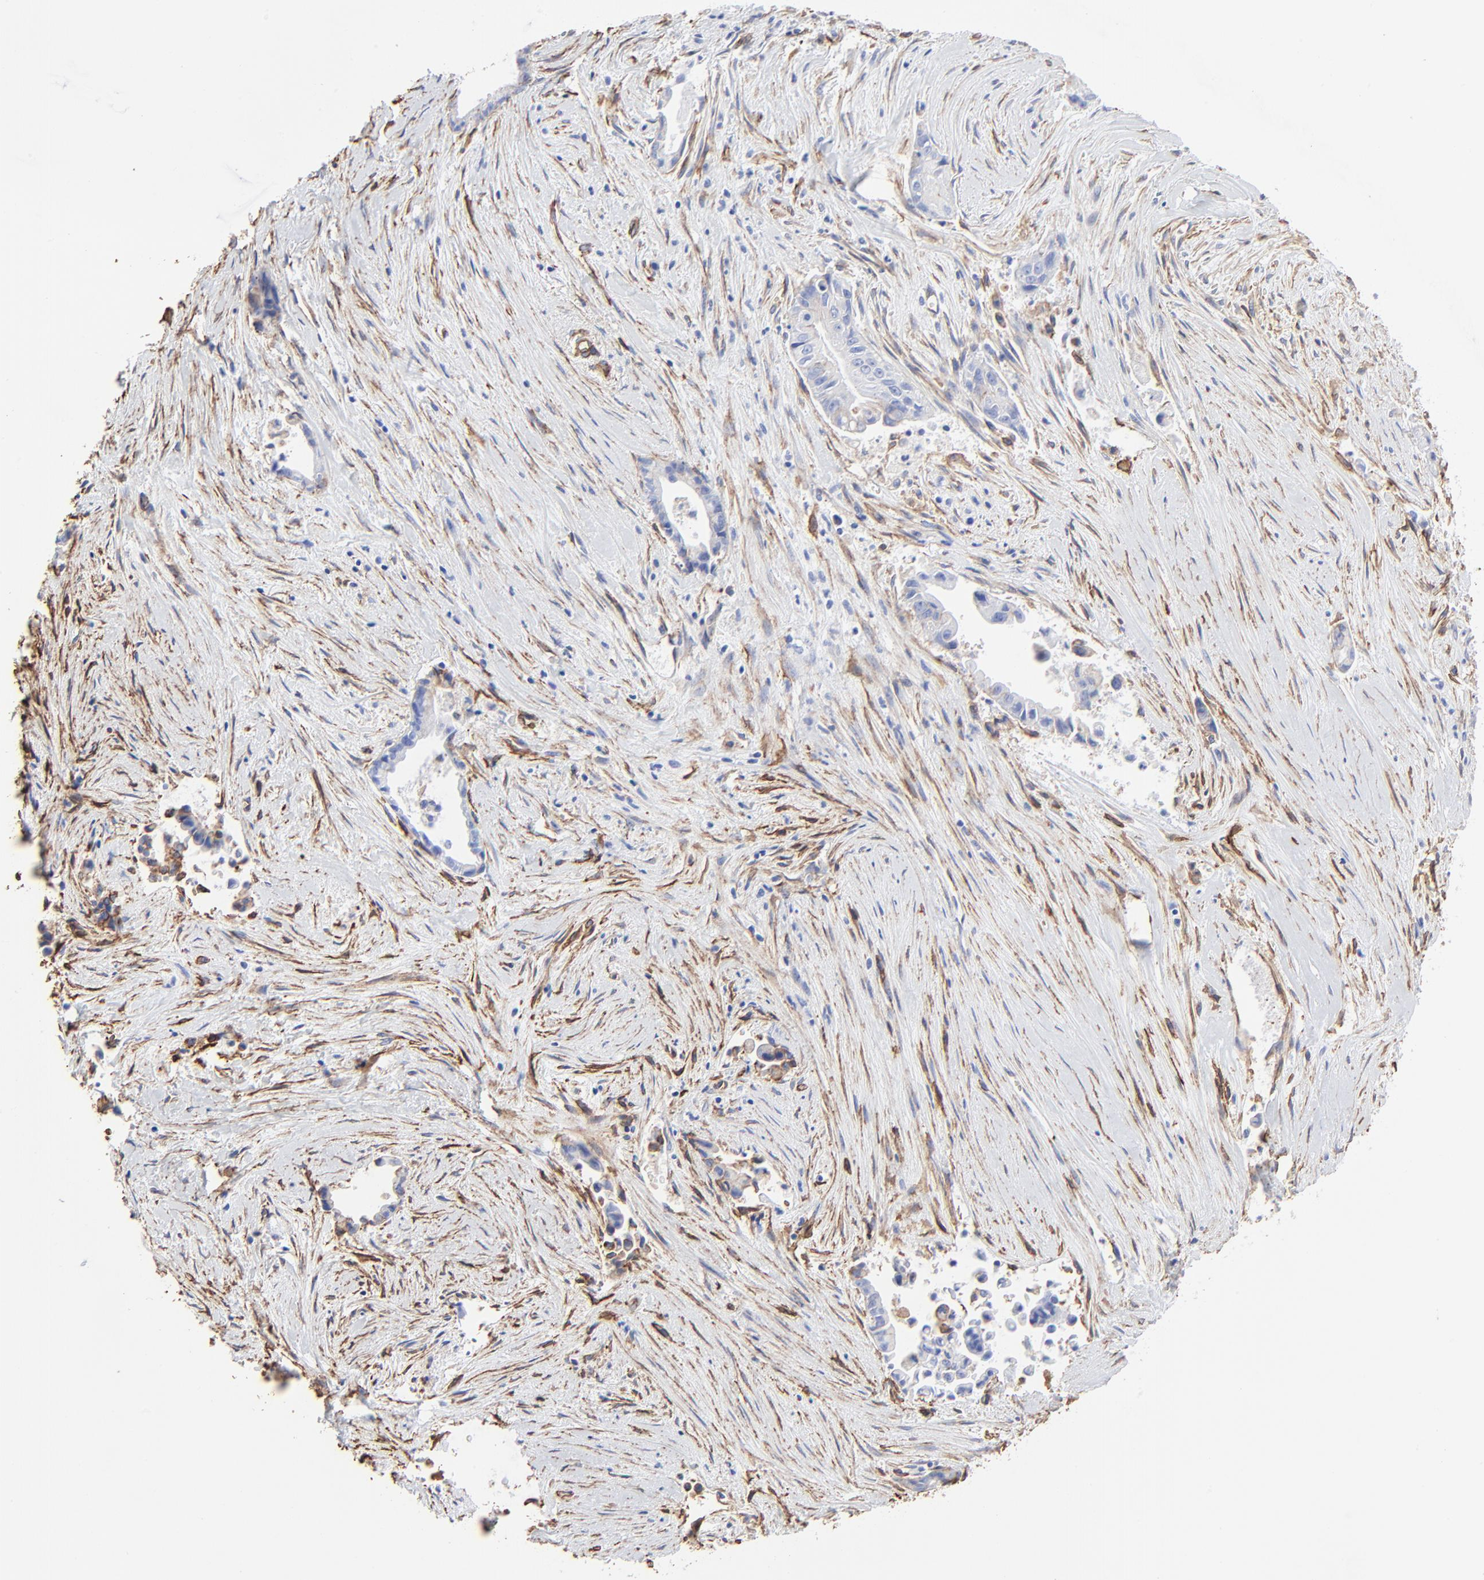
{"staining": {"intensity": "moderate", "quantity": "<25%", "location": "cytoplasmic/membranous"}, "tissue": "liver cancer", "cell_type": "Tumor cells", "image_type": "cancer", "snomed": [{"axis": "morphology", "description": "Cholangiocarcinoma"}, {"axis": "topography", "description": "Liver"}], "caption": "Liver cancer stained with a protein marker reveals moderate staining in tumor cells.", "gene": "CAV1", "patient": {"sex": "female", "age": 55}}